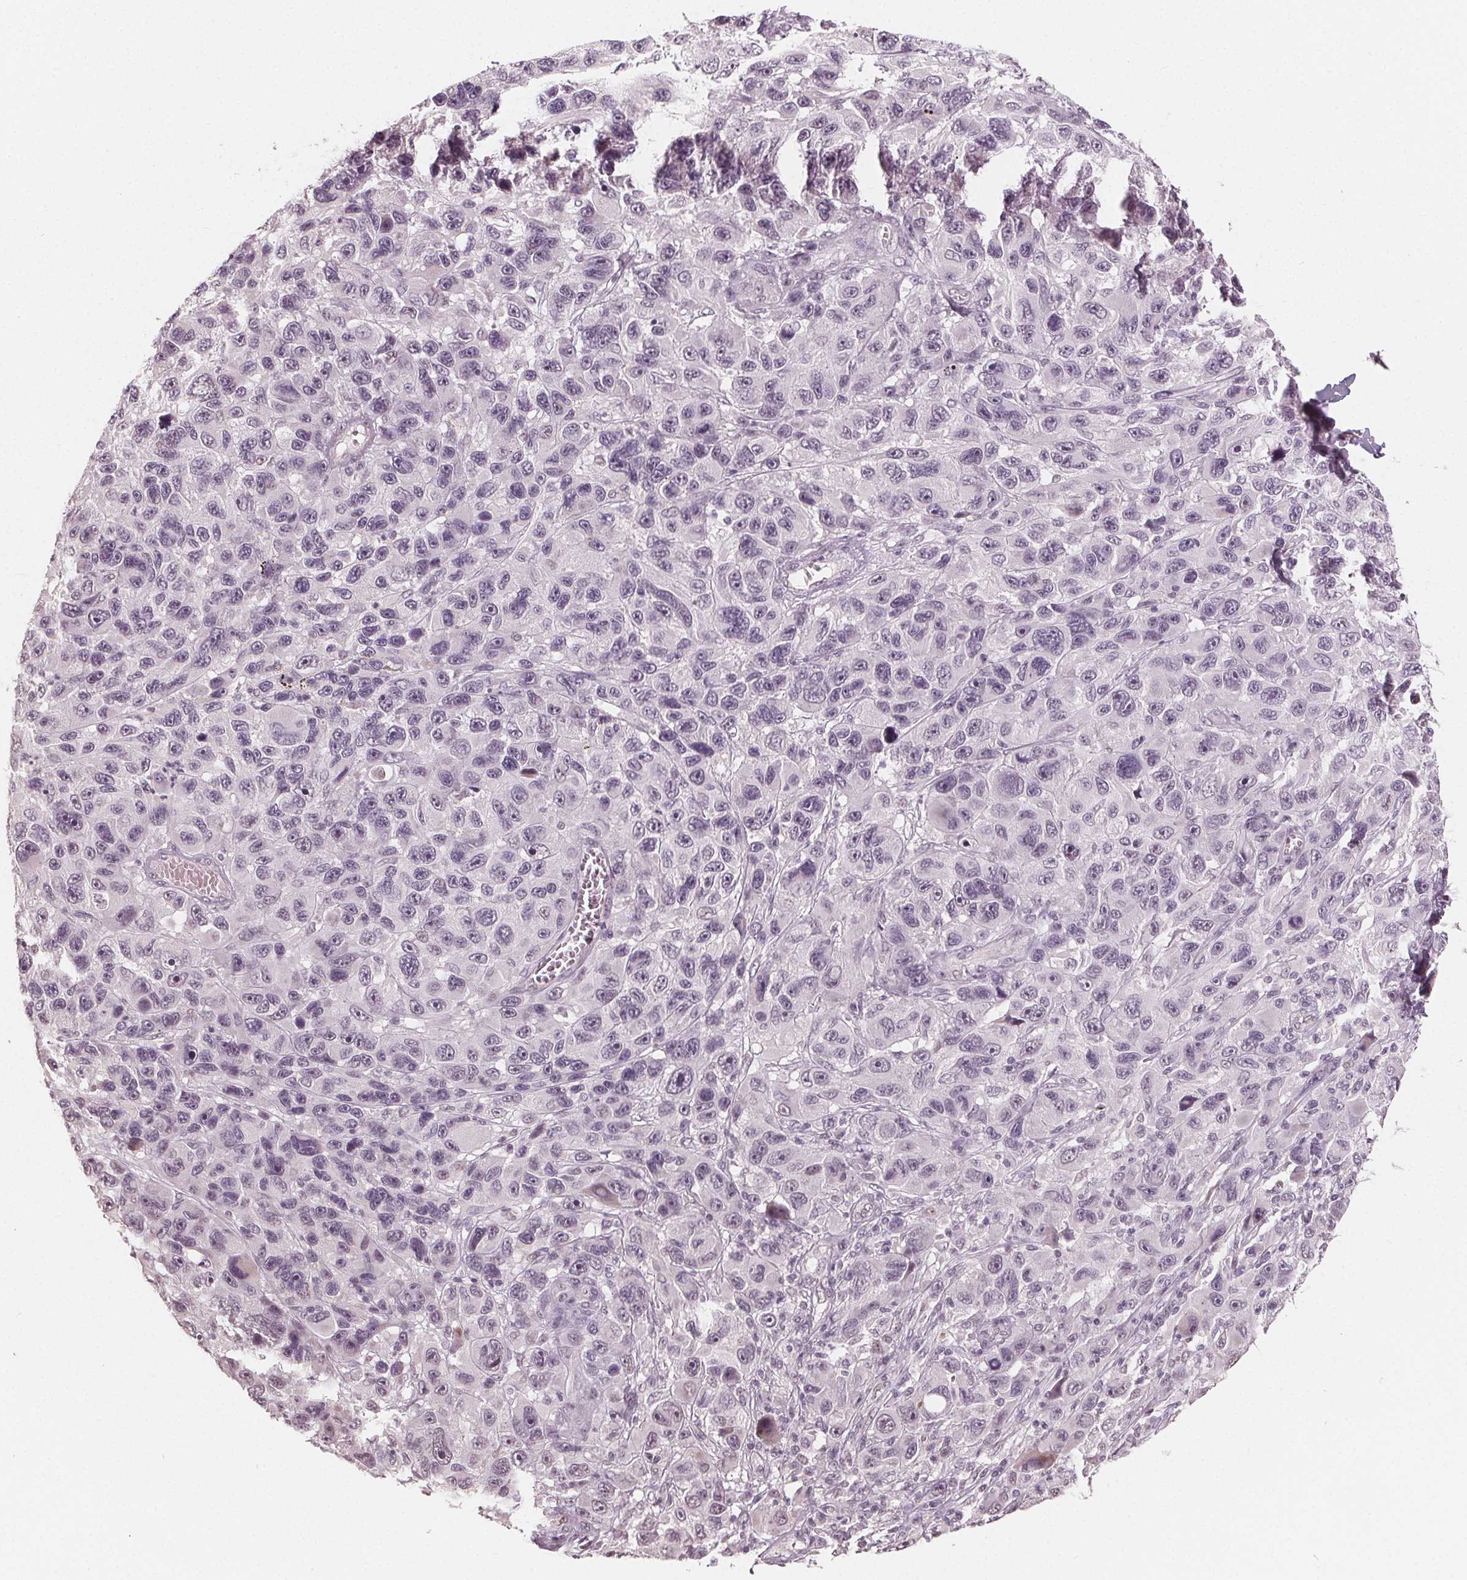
{"staining": {"intensity": "weak", "quantity": "<25%", "location": "nuclear"}, "tissue": "melanoma", "cell_type": "Tumor cells", "image_type": "cancer", "snomed": [{"axis": "morphology", "description": "Malignant melanoma, NOS"}, {"axis": "topography", "description": "Skin"}], "caption": "Immunohistochemistry (IHC) image of human malignant melanoma stained for a protein (brown), which shows no expression in tumor cells. Brightfield microscopy of immunohistochemistry stained with DAB (3,3'-diaminobenzidine) (brown) and hematoxylin (blue), captured at high magnification.", "gene": "NUP210L", "patient": {"sex": "male", "age": 53}}